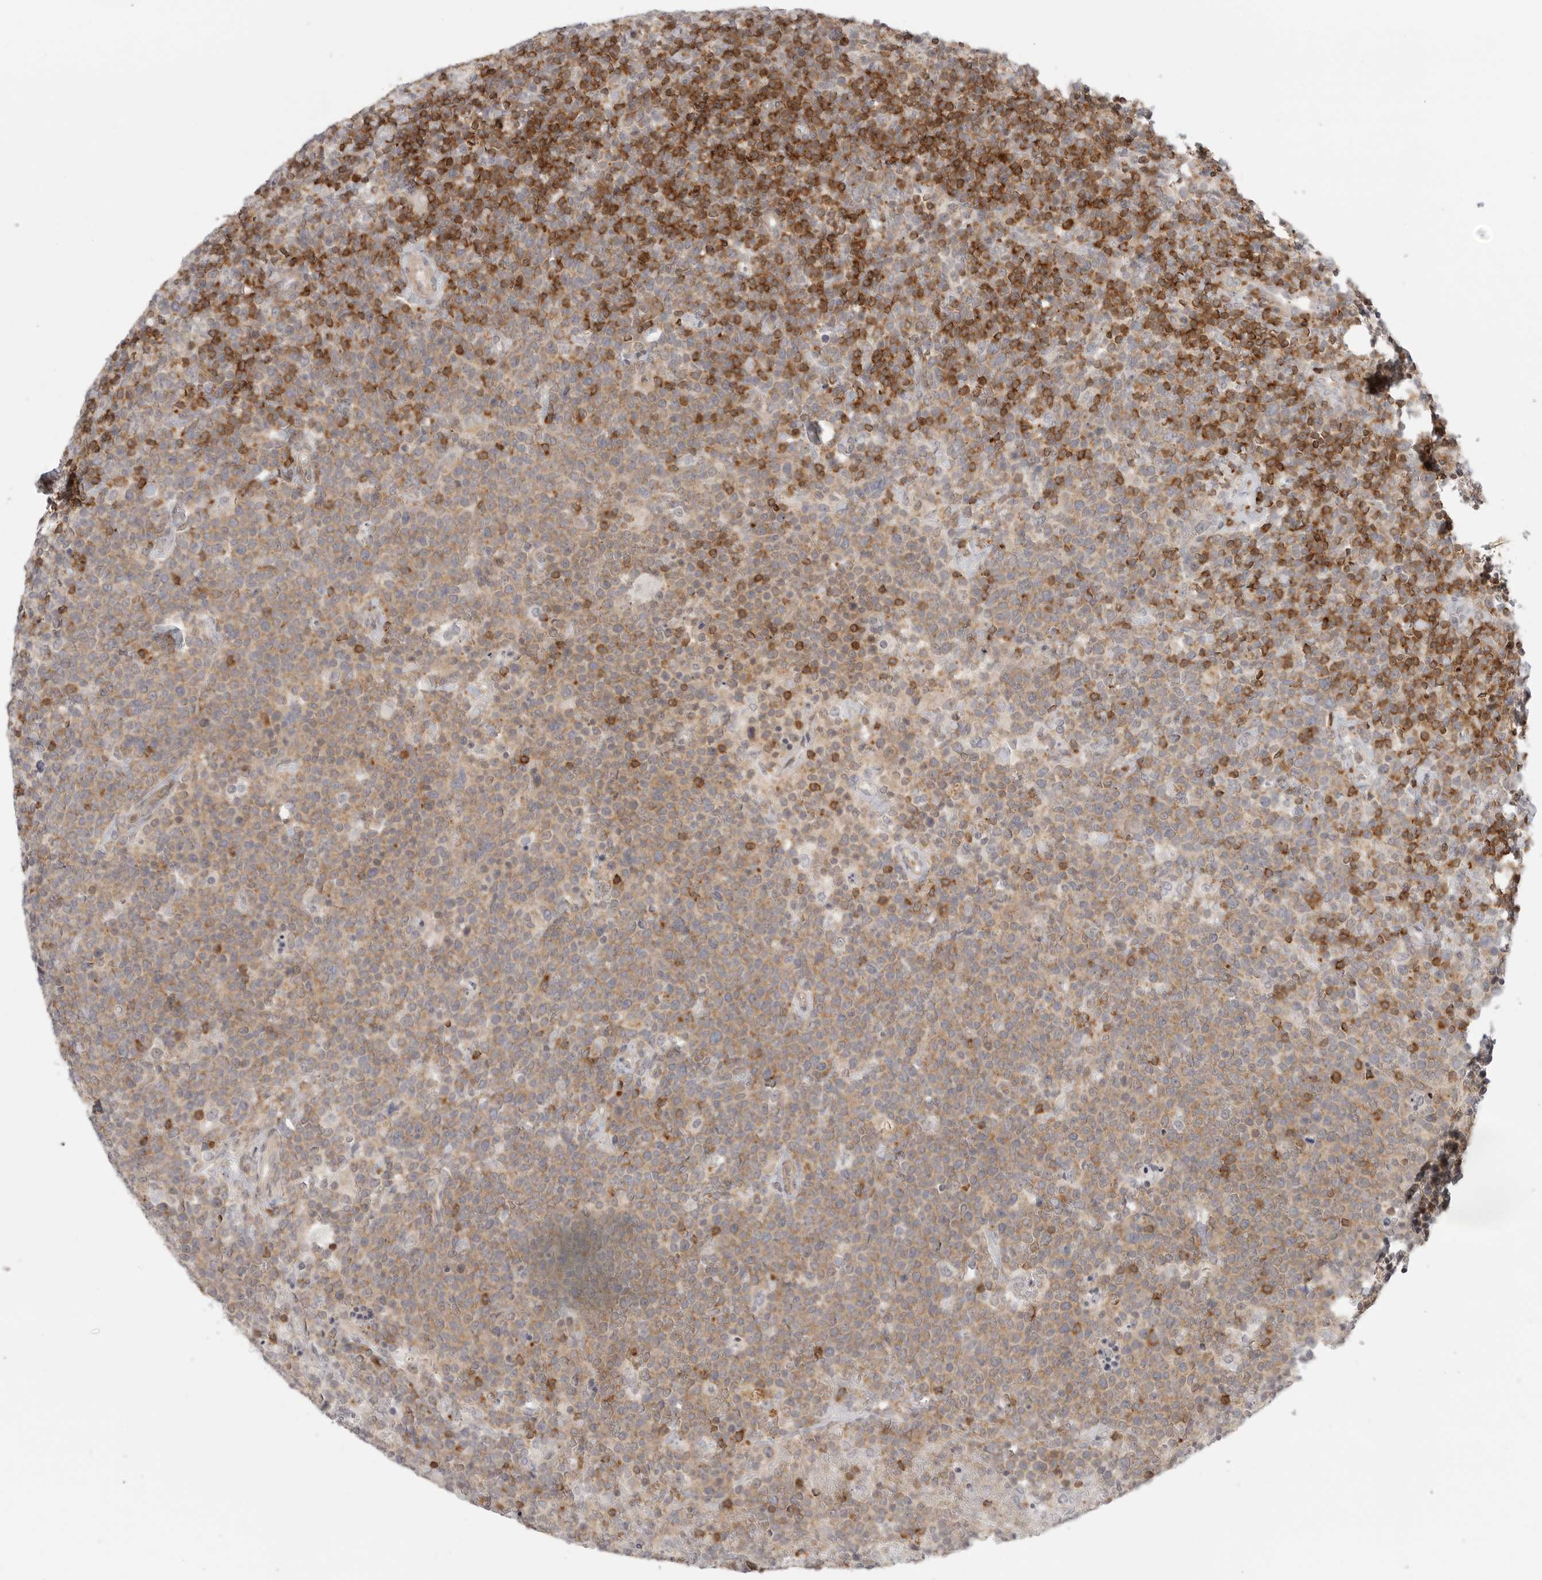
{"staining": {"intensity": "weak", "quantity": ">75%", "location": "cytoplasmic/membranous"}, "tissue": "lymphoma", "cell_type": "Tumor cells", "image_type": "cancer", "snomed": [{"axis": "morphology", "description": "Malignant lymphoma, non-Hodgkin's type, High grade"}, {"axis": "topography", "description": "Lymph node"}], "caption": "Human malignant lymphoma, non-Hodgkin's type (high-grade) stained for a protein (brown) exhibits weak cytoplasmic/membranous positive expression in about >75% of tumor cells.", "gene": "SH3KBP1", "patient": {"sex": "male", "age": 61}}